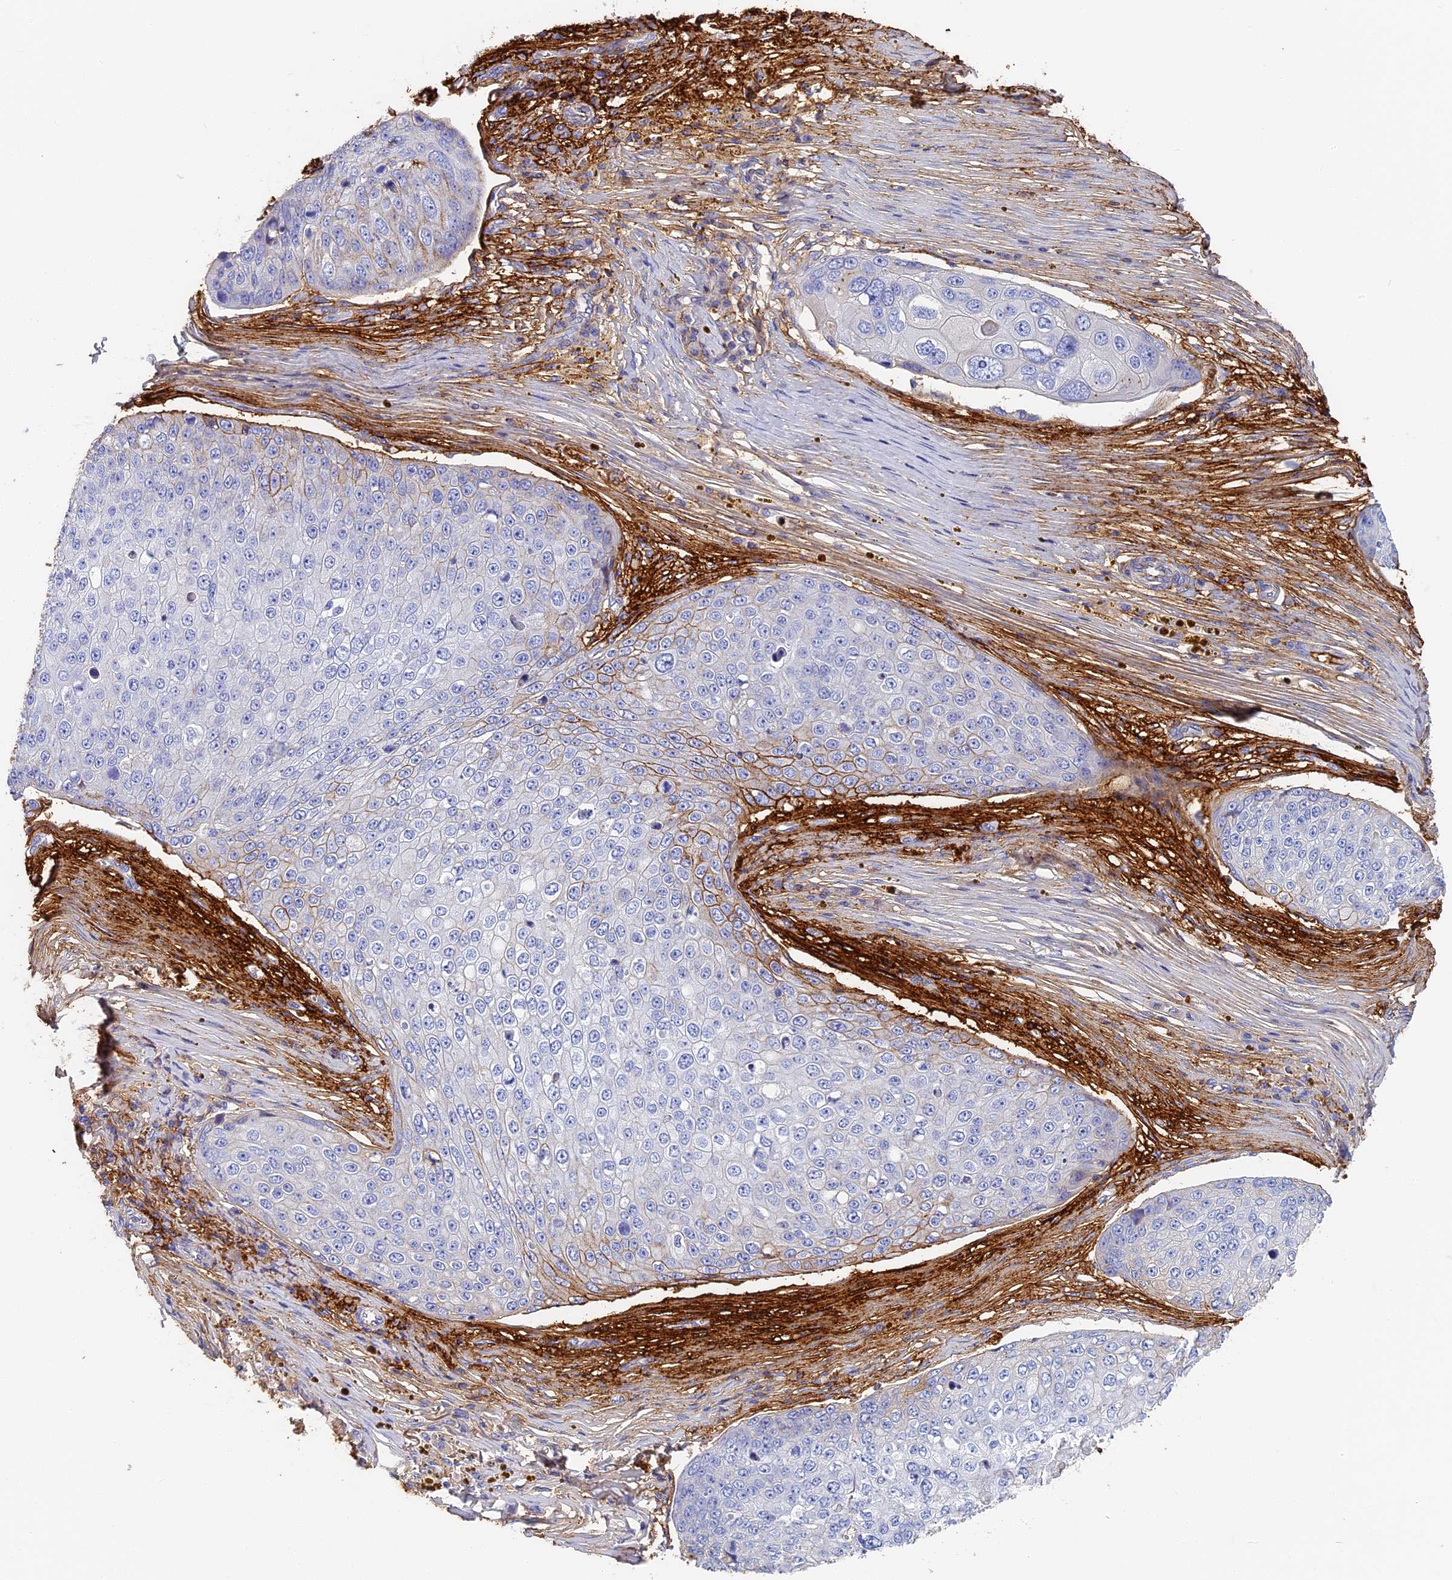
{"staining": {"intensity": "moderate", "quantity": "<25%", "location": "cytoplasmic/membranous"}, "tissue": "skin cancer", "cell_type": "Tumor cells", "image_type": "cancer", "snomed": [{"axis": "morphology", "description": "Squamous cell carcinoma, NOS"}, {"axis": "topography", "description": "Skin"}], "caption": "Tumor cells exhibit low levels of moderate cytoplasmic/membranous positivity in about <25% of cells in skin squamous cell carcinoma.", "gene": "ITIH1", "patient": {"sex": "male", "age": 71}}